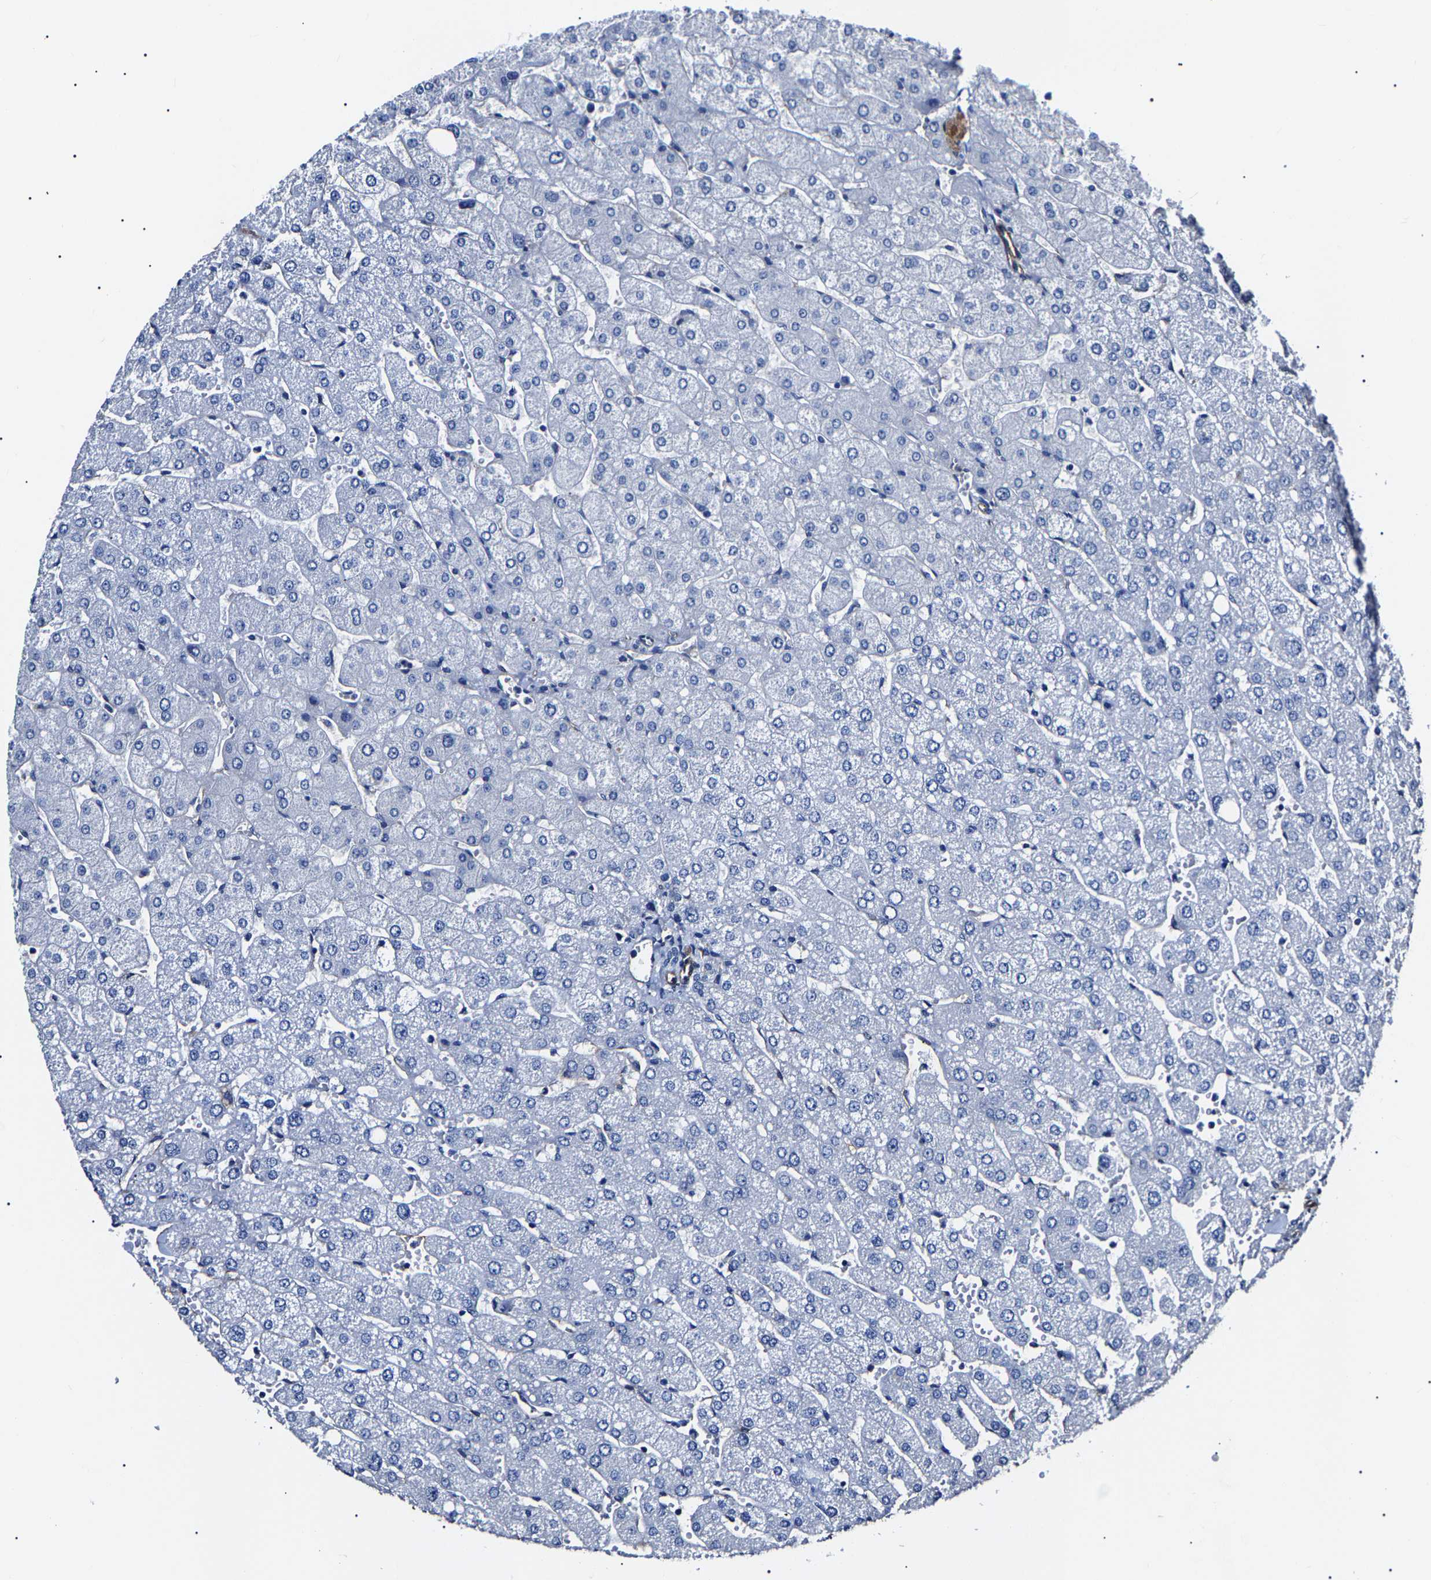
{"staining": {"intensity": "negative", "quantity": "none", "location": "none"}, "tissue": "liver", "cell_type": "Cholangiocytes", "image_type": "normal", "snomed": [{"axis": "morphology", "description": "Normal tissue, NOS"}, {"axis": "topography", "description": "Liver"}], "caption": "Benign liver was stained to show a protein in brown. There is no significant staining in cholangiocytes.", "gene": "KLHL42", "patient": {"sex": "male", "age": 55}}